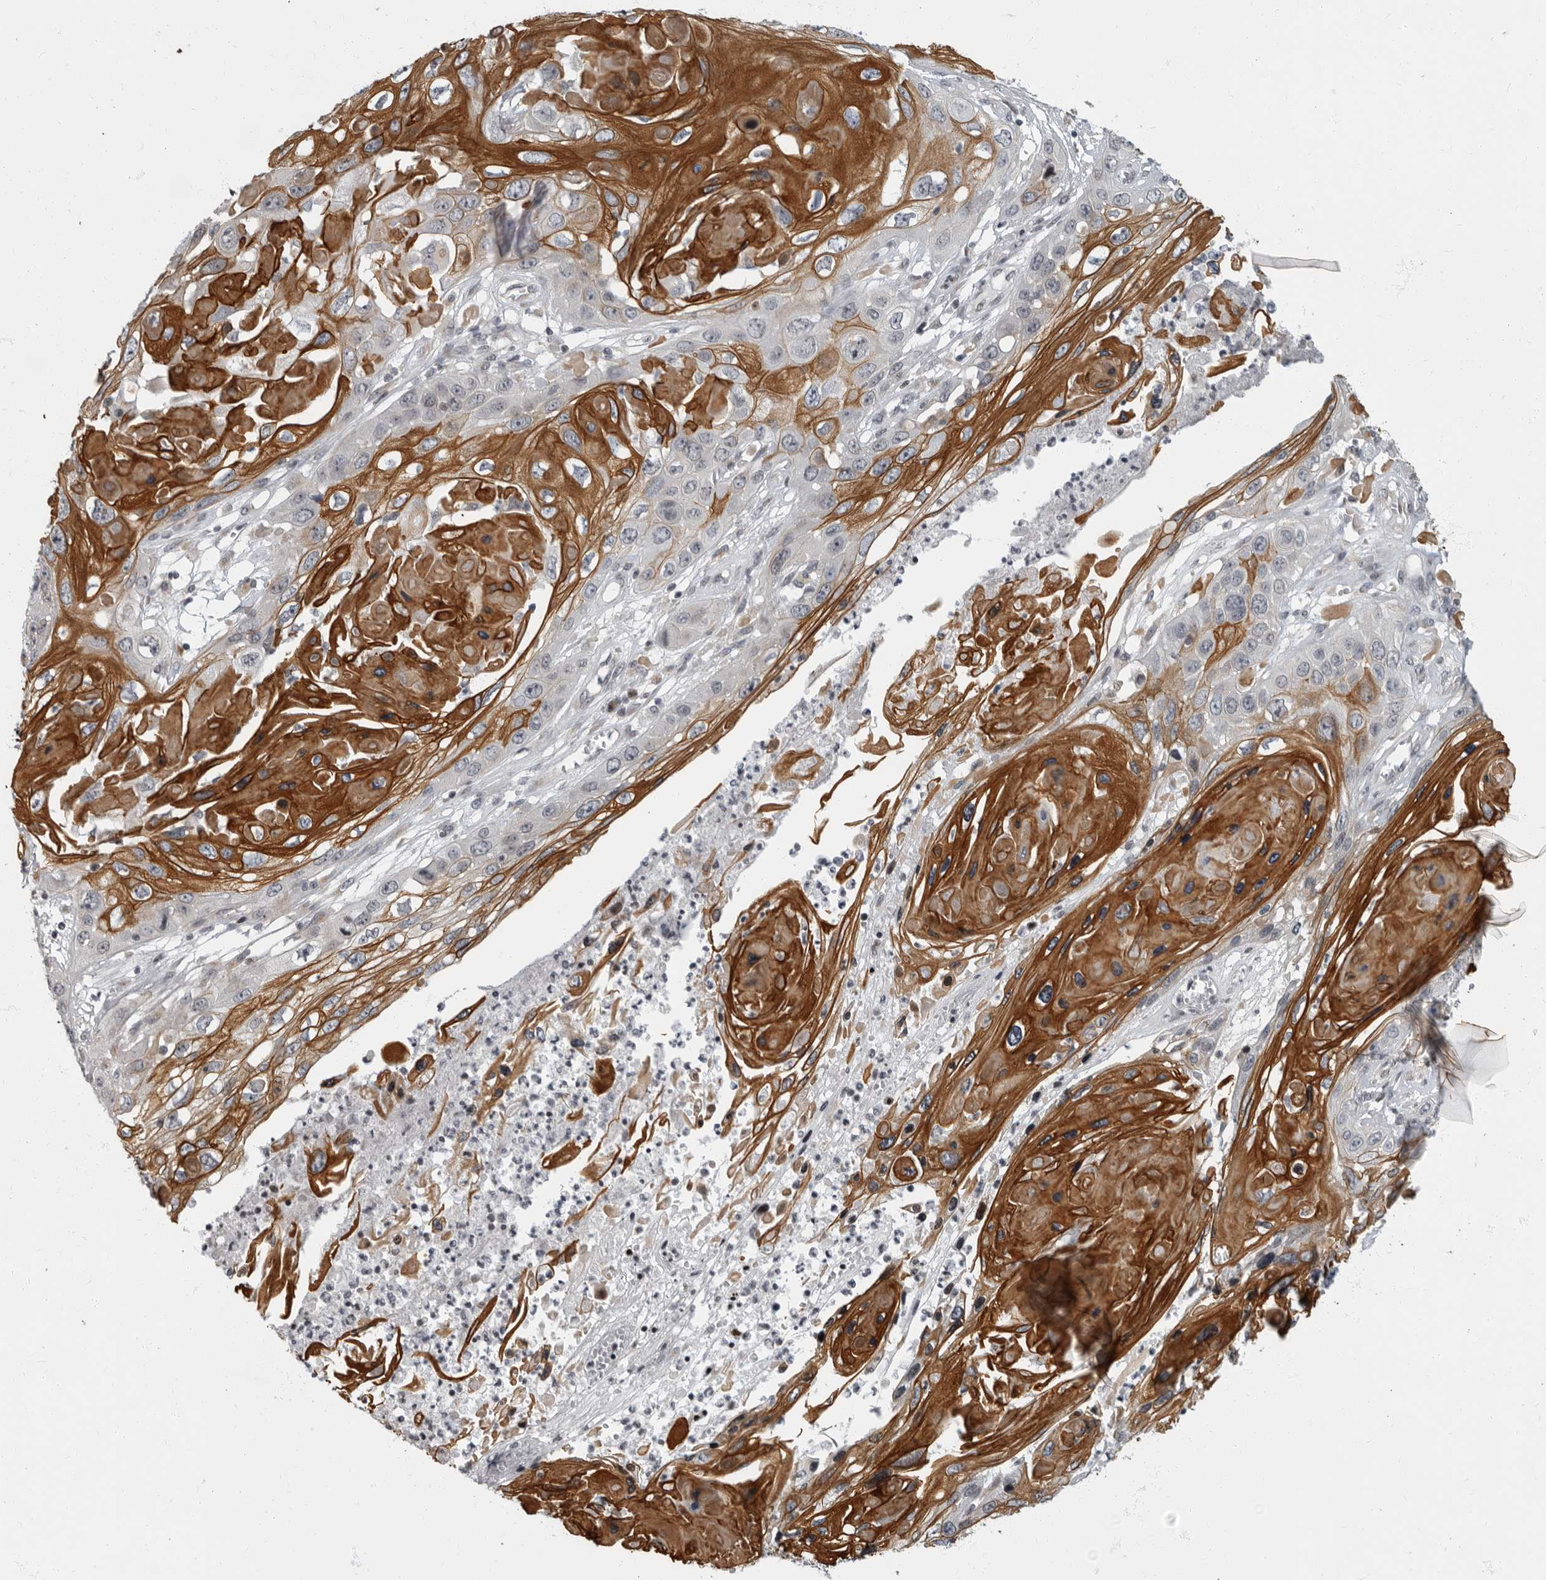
{"staining": {"intensity": "strong", "quantity": "25%-75%", "location": "cytoplasmic/membranous"}, "tissue": "skin cancer", "cell_type": "Tumor cells", "image_type": "cancer", "snomed": [{"axis": "morphology", "description": "Squamous cell carcinoma, NOS"}, {"axis": "topography", "description": "Skin"}], "caption": "DAB immunohistochemical staining of human skin squamous cell carcinoma exhibits strong cytoplasmic/membranous protein staining in about 25%-75% of tumor cells. (IHC, brightfield microscopy, high magnification).", "gene": "EVI5", "patient": {"sex": "male", "age": 55}}